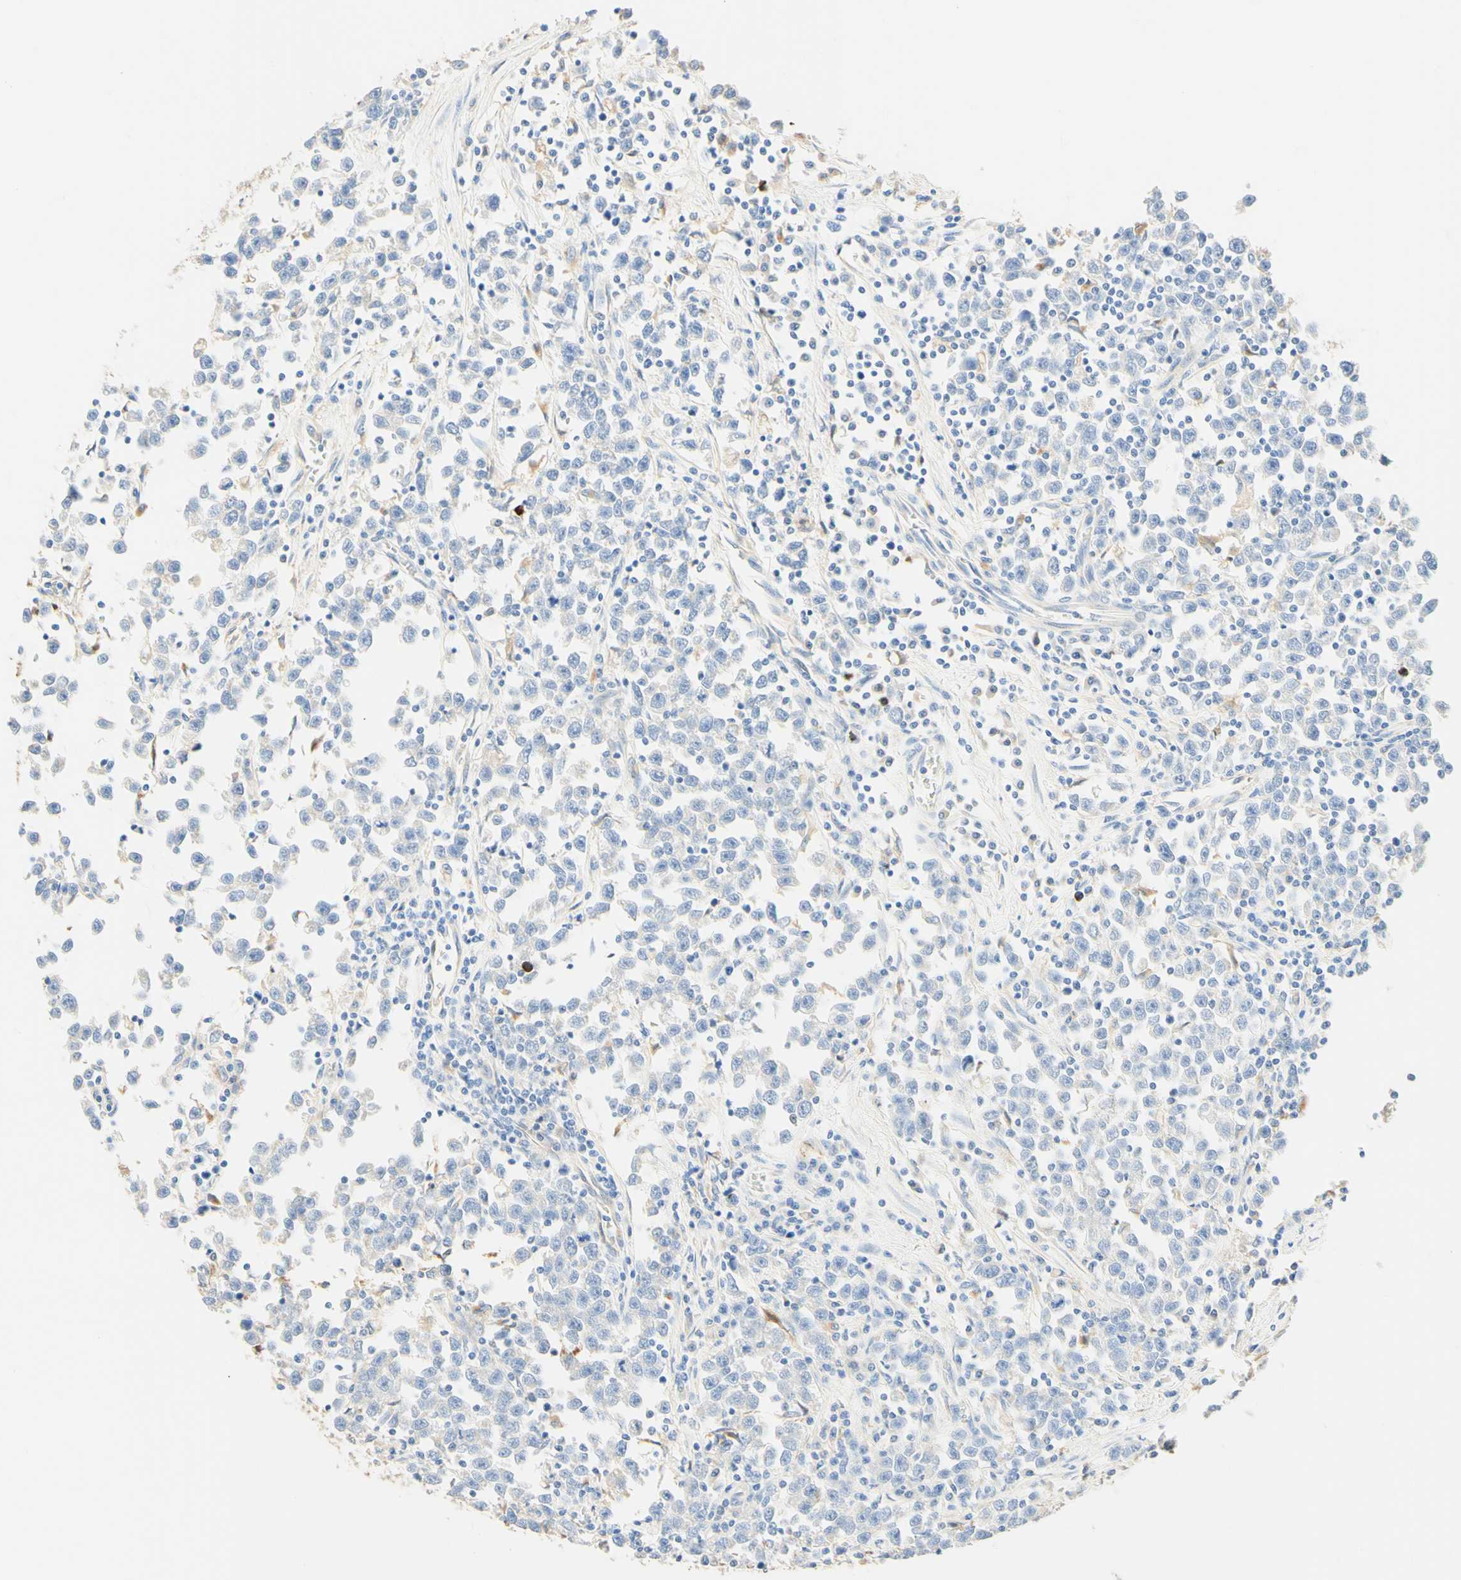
{"staining": {"intensity": "negative", "quantity": "none", "location": "none"}, "tissue": "testis cancer", "cell_type": "Tumor cells", "image_type": "cancer", "snomed": [{"axis": "morphology", "description": "Seminoma, NOS"}, {"axis": "topography", "description": "Testis"}], "caption": "Immunohistochemistry of human testis seminoma displays no staining in tumor cells.", "gene": "CD63", "patient": {"sex": "male", "age": 43}}